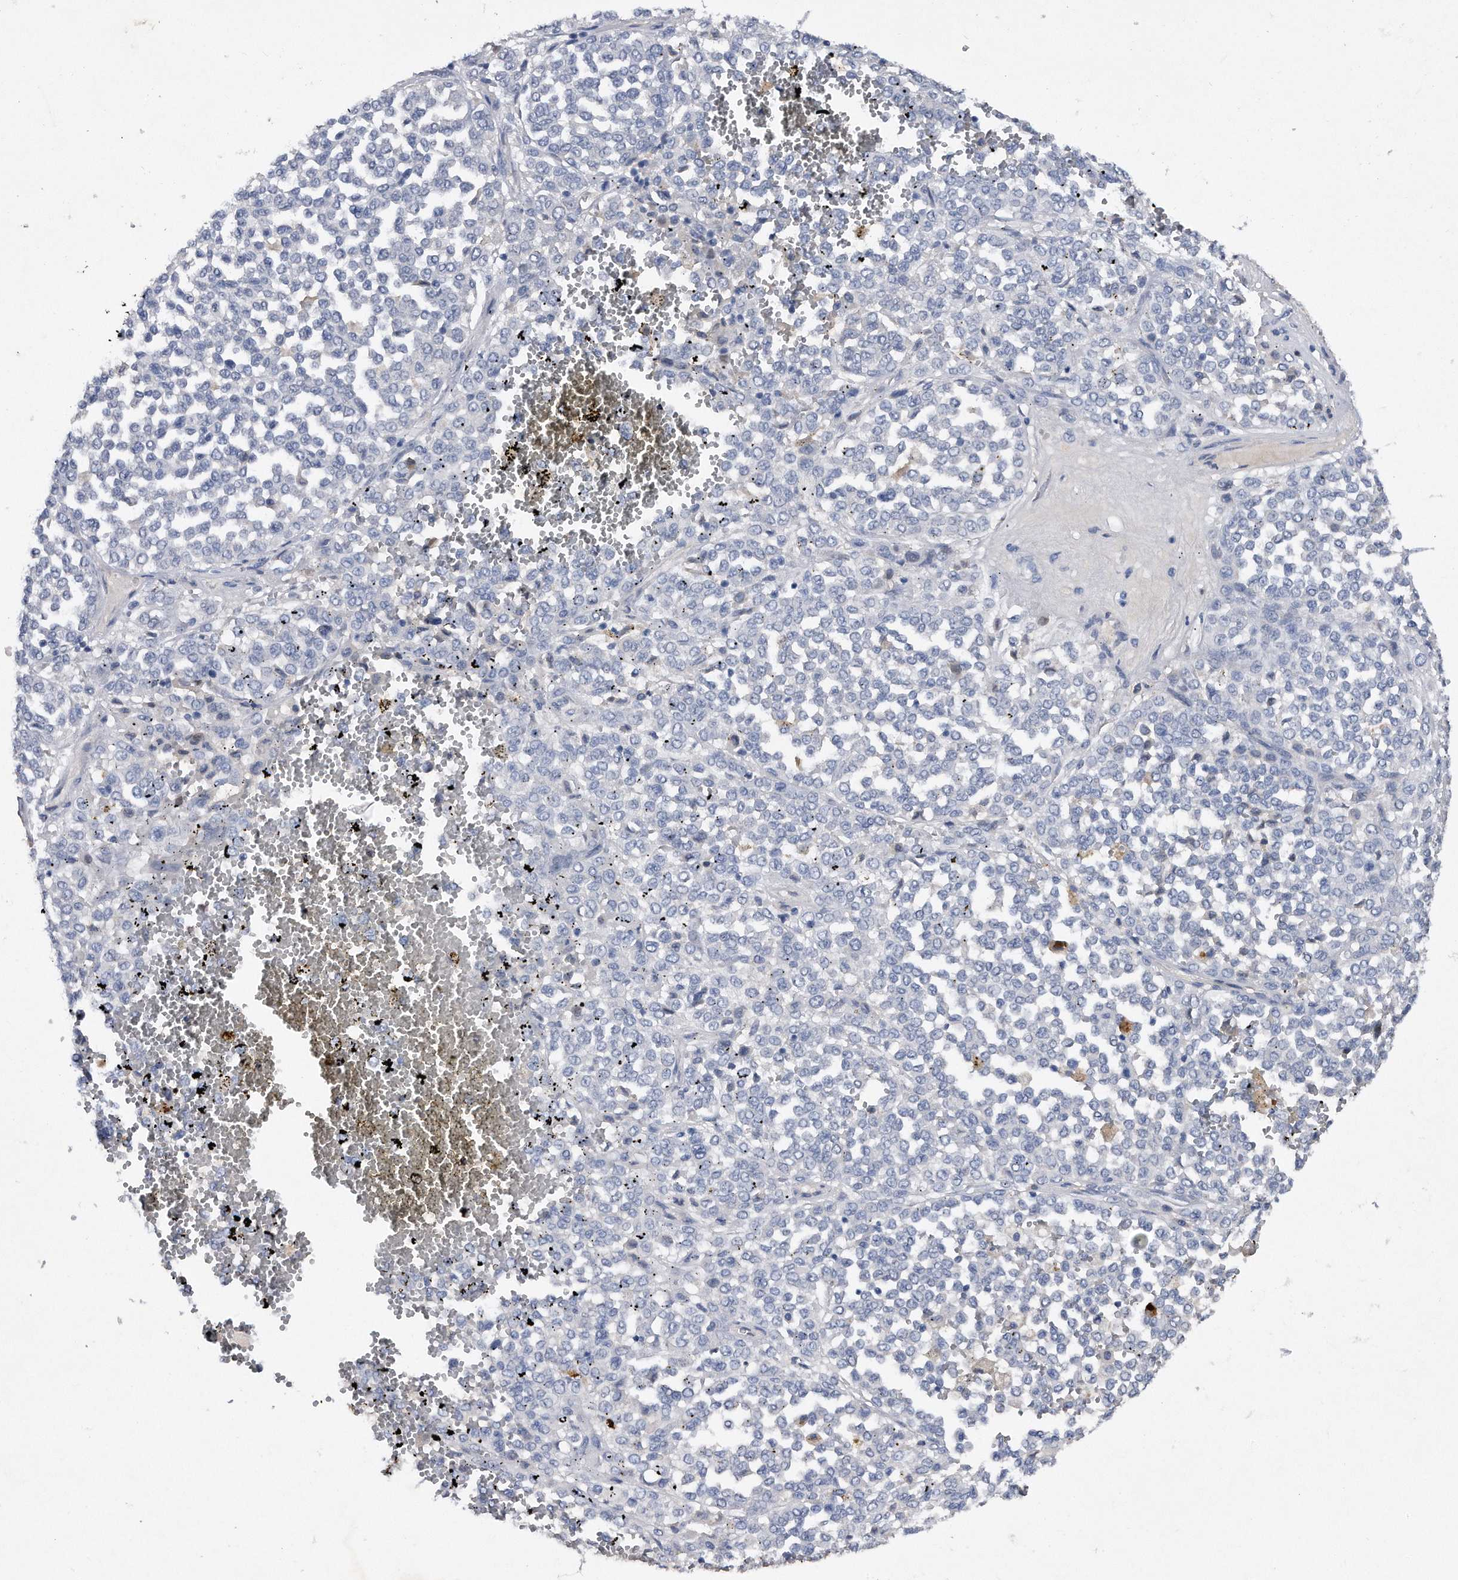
{"staining": {"intensity": "negative", "quantity": "none", "location": "none"}, "tissue": "melanoma", "cell_type": "Tumor cells", "image_type": "cancer", "snomed": [{"axis": "morphology", "description": "Malignant melanoma, Metastatic site"}, {"axis": "topography", "description": "Pancreas"}], "caption": "The immunohistochemistry (IHC) photomicrograph has no significant expression in tumor cells of melanoma tissue.", "gene": "ASNS", "patient": {"sex": "female", "age": 30}}